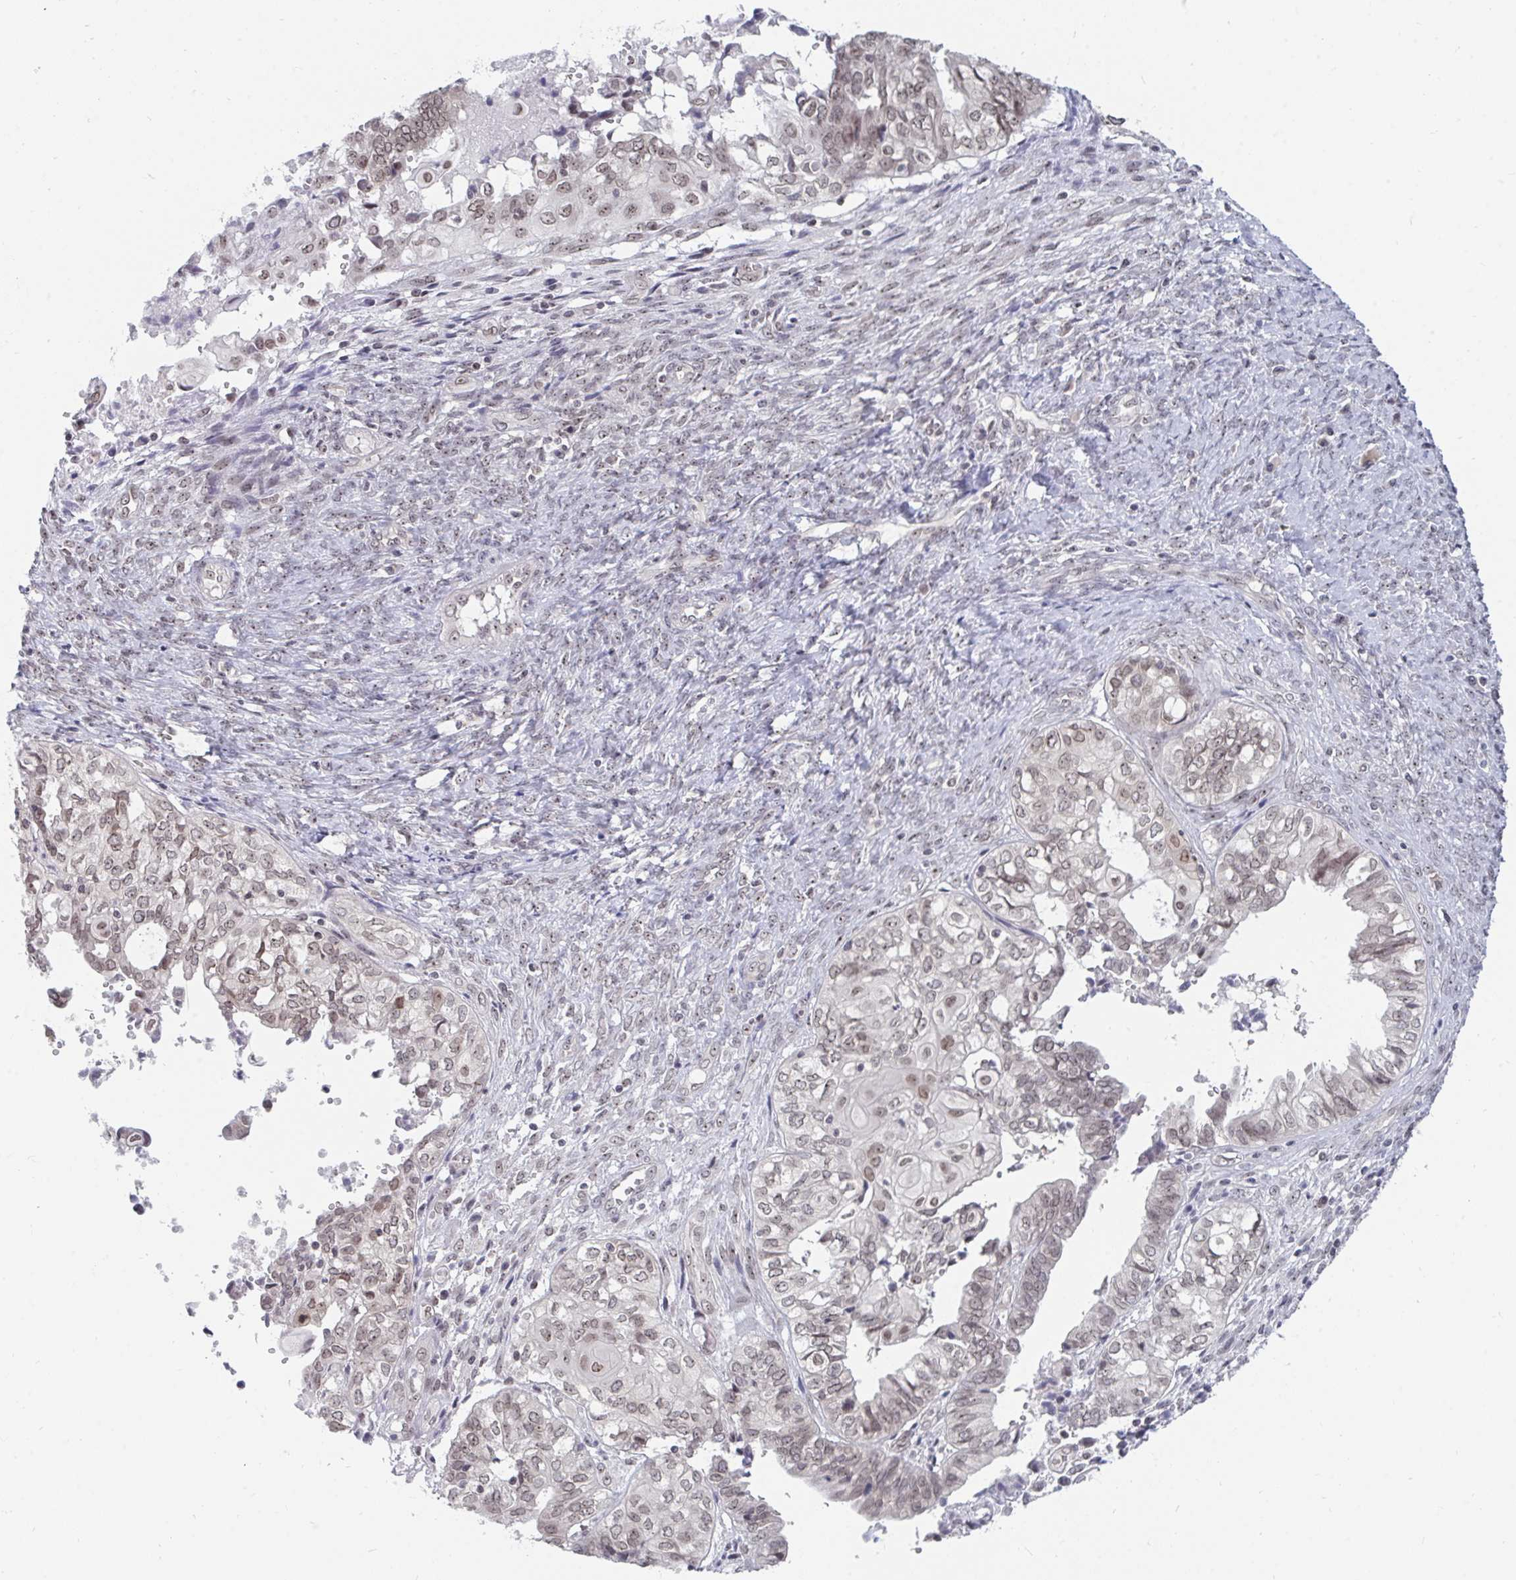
{"staining": {"intensity": "weak", "quantity": "25%-75%", "location": "nuclear"}, "tissue": "ovarian cancer", "cell_type": "Tumor cells", "image_type": "cancer", "snomed": [{"axis": "morphology", "description": "Carcinoma, endometroid"}, {"axis": "topography", "description": "Ovary"}], "caption": "Ovarian endometroid carcinoma tissue shows weak nuclear positivity in approximately 25%-75% of tumor cells, visualized by immunohistochemistry.", "gene": "TRIP12", "patient": {"sex": "female", "age": 64}}